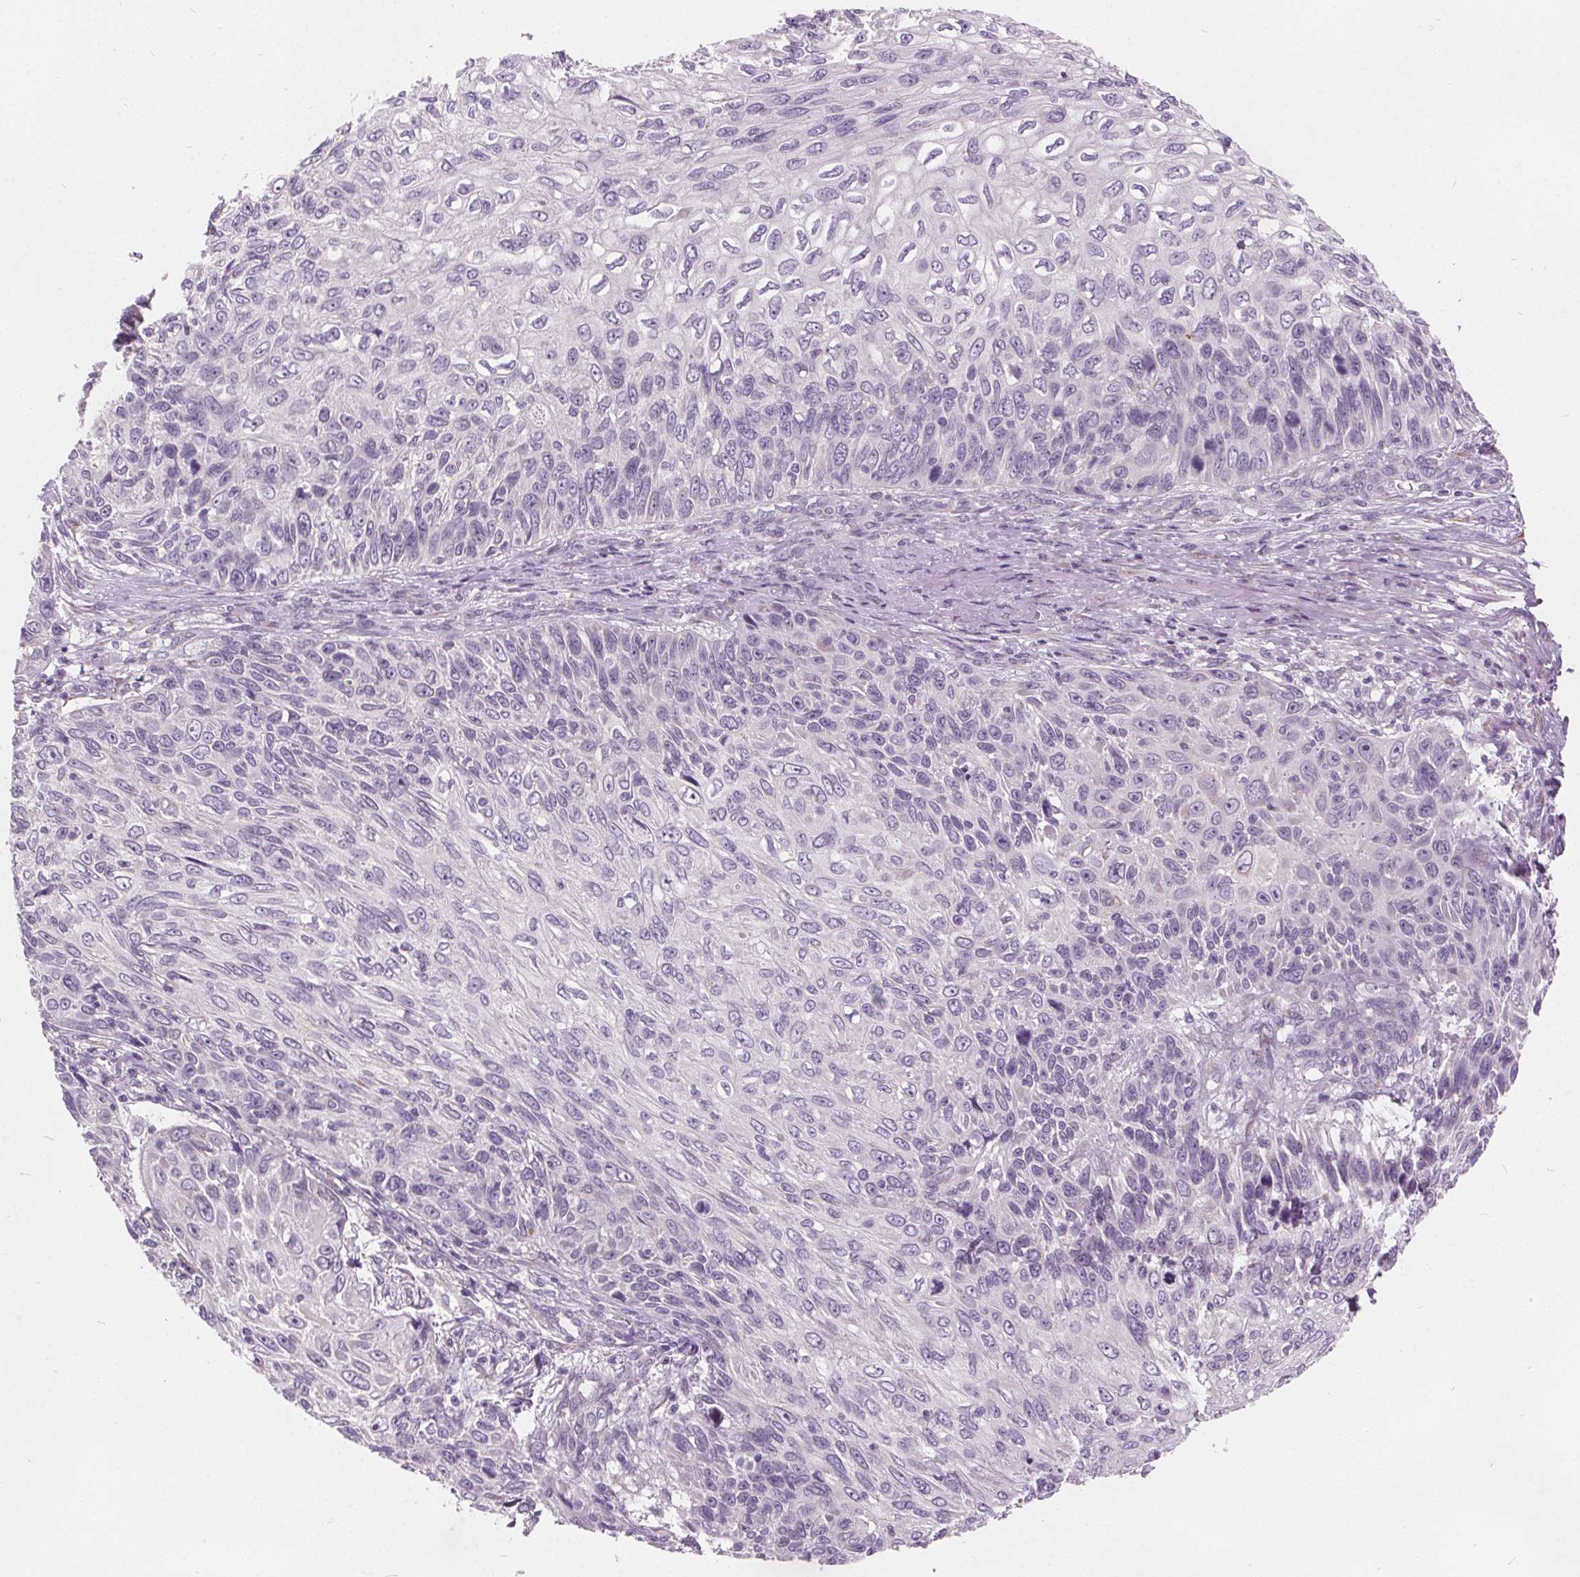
{"staining": {"intensity": "negative", "quantity": "none", "location": "none"}, "tissue": "skin cancer", "cell_type": "Tumor cells", "image_type": "cancer", "snomed": [{"axis": "morphology", "description": "Squamous cell carcinoma, NOS"}, {"axis": "topography", "description": "Skin"}], "caption": "The photomicrograph displays no significant expression in tumor cells of skin cancer. (DAB (3,3'-diaminobenzidine) IHC with hematoxylin counter stain).", "gene": "ACOX2", "patient": {"sex": "male", "age": 92}}